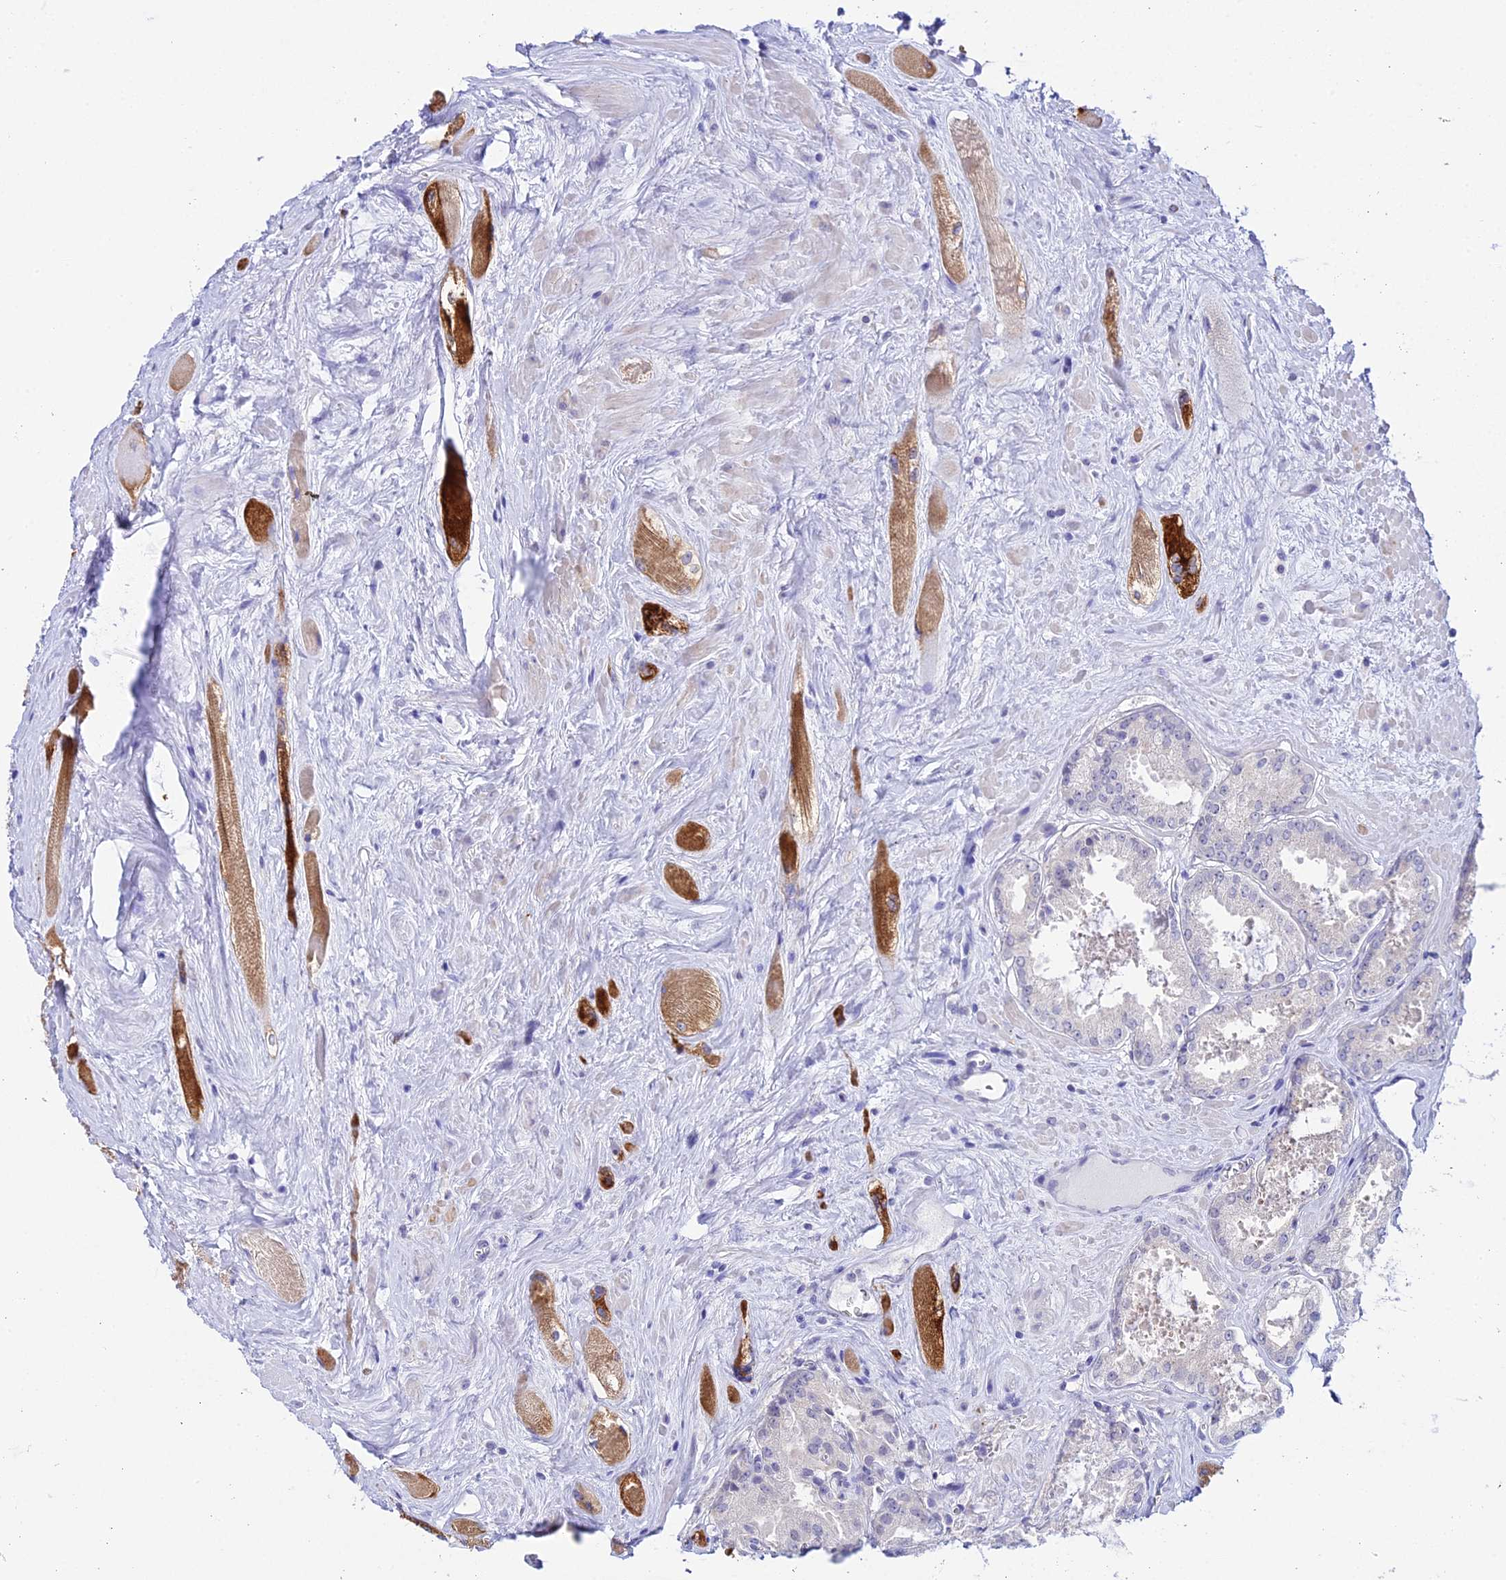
{"staining": {"intensity": "negative", "quantity": "none", "location": "none"}, "tissue": "prostate cancer", "cell_type": "Tumor cells", "image_type": "cancer", "snomed": [{"axis": "morphology", "description": "Adenocarcinoma, Low grade"}, {"axis": "topography", "description": "Prostate"}], "caption": "Immunohistochemical staining of prostate adenocarcinoma (low-grade) exhibits no significant staining in tumor cells. (Stains: DAB immunohistochemistry with hematoxylin counter stain, Microscopy: brightfield microscopy at high magnification).", "gene": "ATG16L2", "patient": {"sex": "male", "age": 68}}